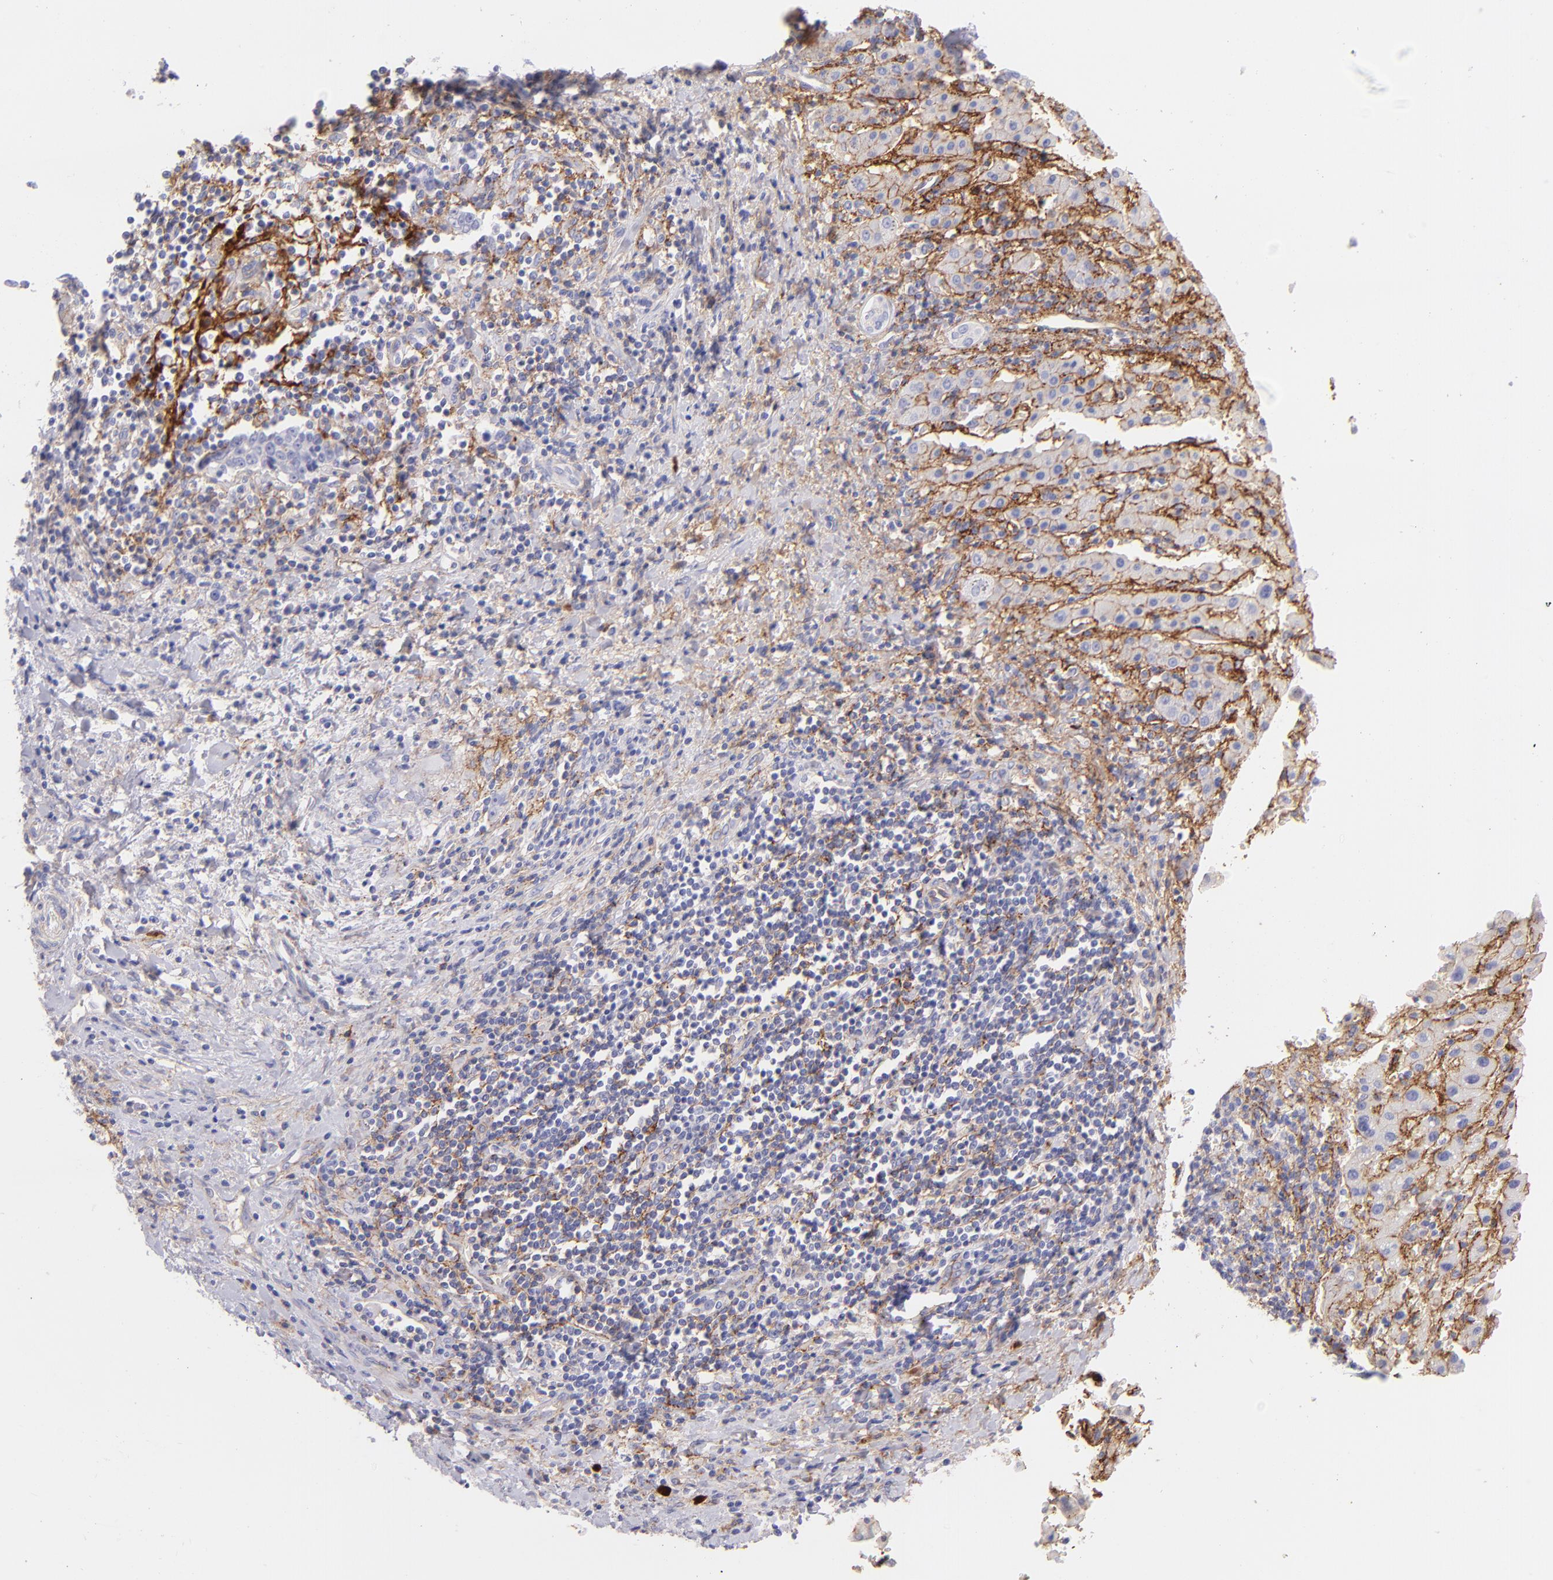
{"staining": {"intensity": "negative", "quantity": "none", "location": "none"}, "tissue": "liver cancer", "cell_type": "Tumor cells", "image_type": "cancer", "snomed": [{"axis": "morphology", "description": "Cholangiocarcinoma"}, {"axis": "topography", "description": "Liver"}], "caption": "Tumor cells are negative for brown protein staining in liver cancer.", "gene": "CD81", "patient": {"sex": "male", "age": 57}}